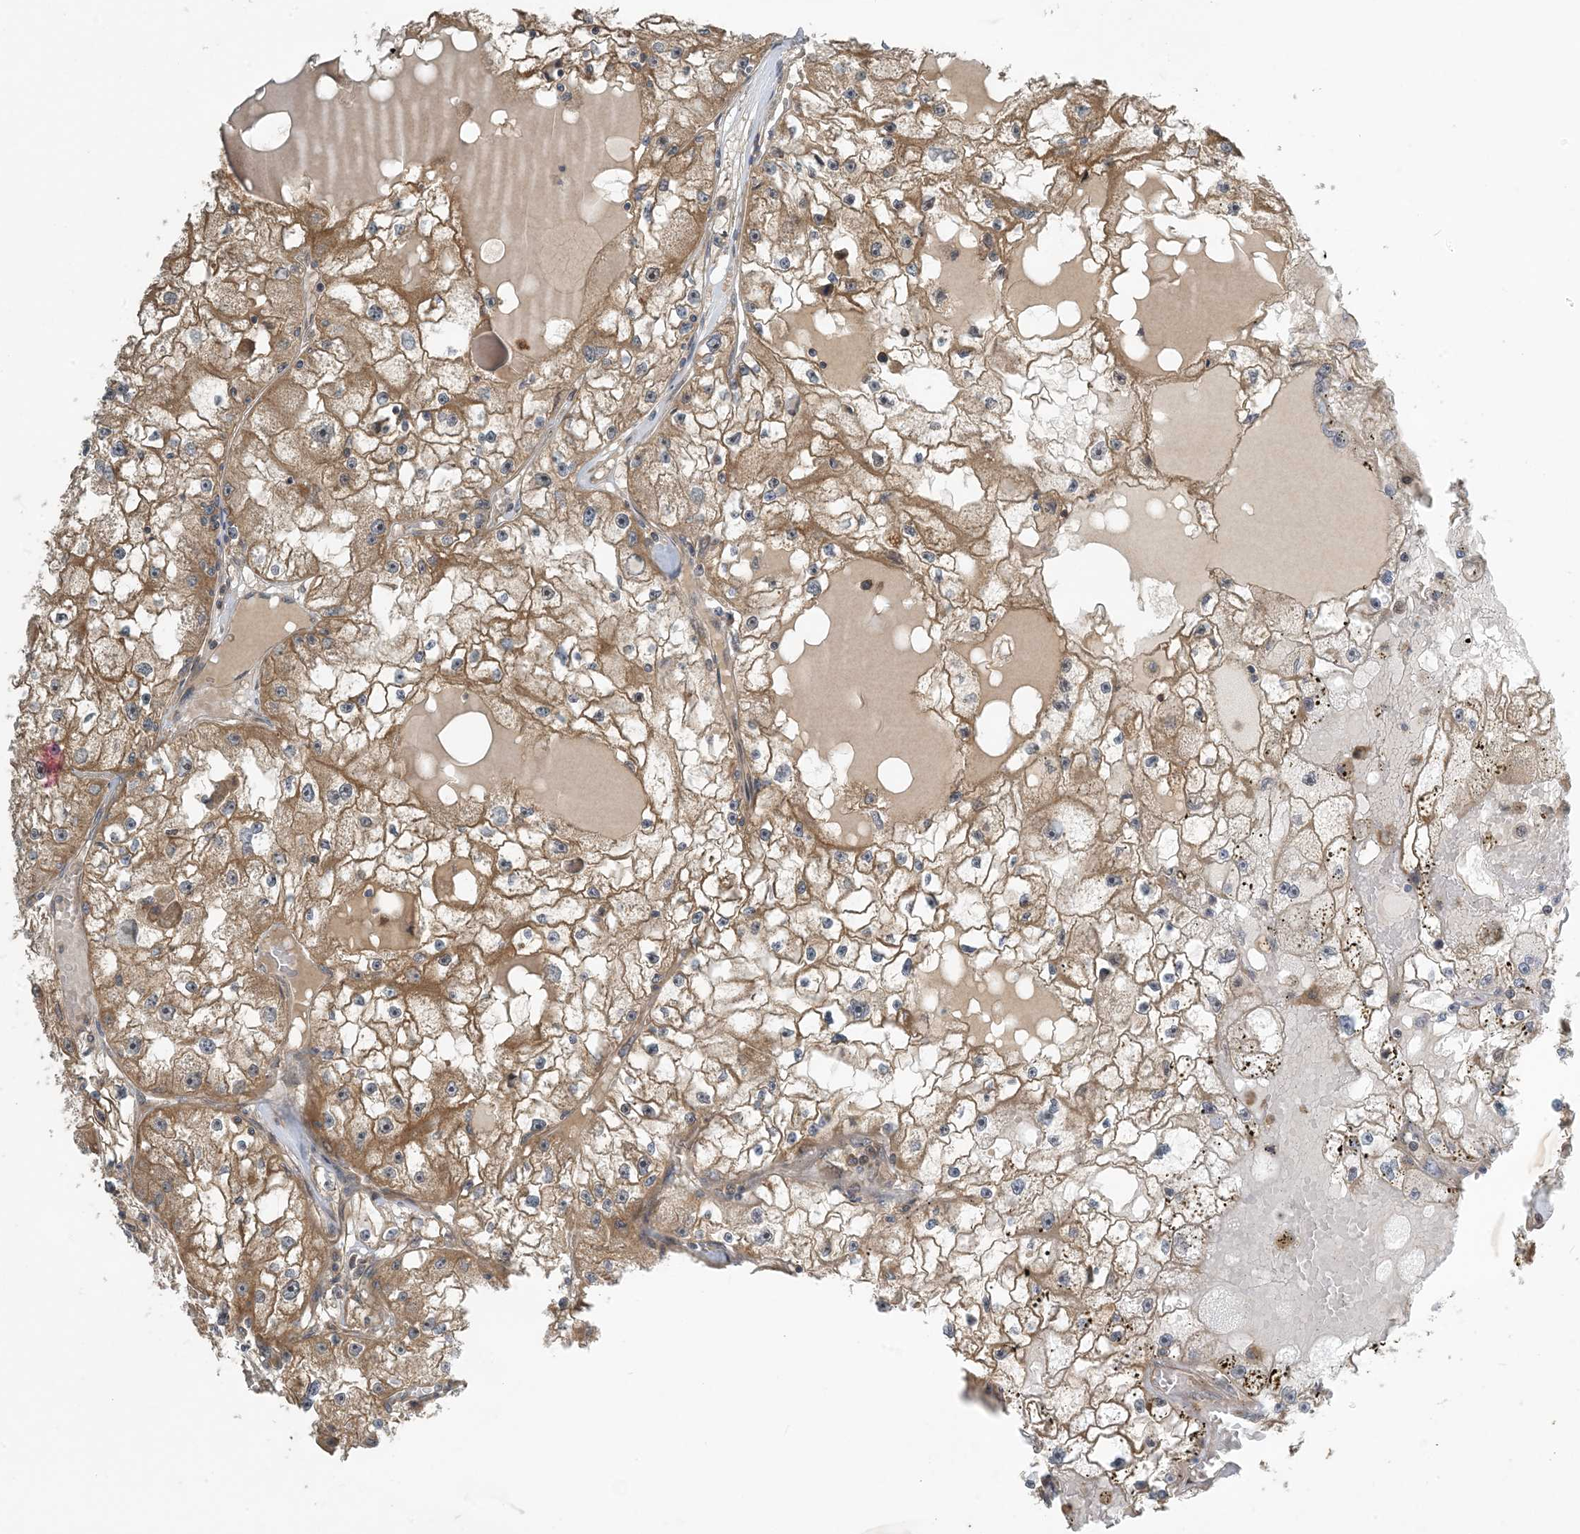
{"staining": {"intensity": "moderate", "quantity": ">75%", "location": "cytoplasmic/membranous"}, "tissue": "renal cancer", "cell_type": "Tumor cells", "image_type": "cancer", "snomed": [{"axis": "morphology", "description": "Adenocarcinoma, NOS"}, {"axis": "topography", "description": "Kidney"}], "caption": "Renal cancer was stained to show a protein in brown. There is medium levels of moderate cytoplasmic/membranous positivity in about >75% of tumor cells.", "gene": "ZBTB3", "patient": {"sex": "male", "age": 56}}